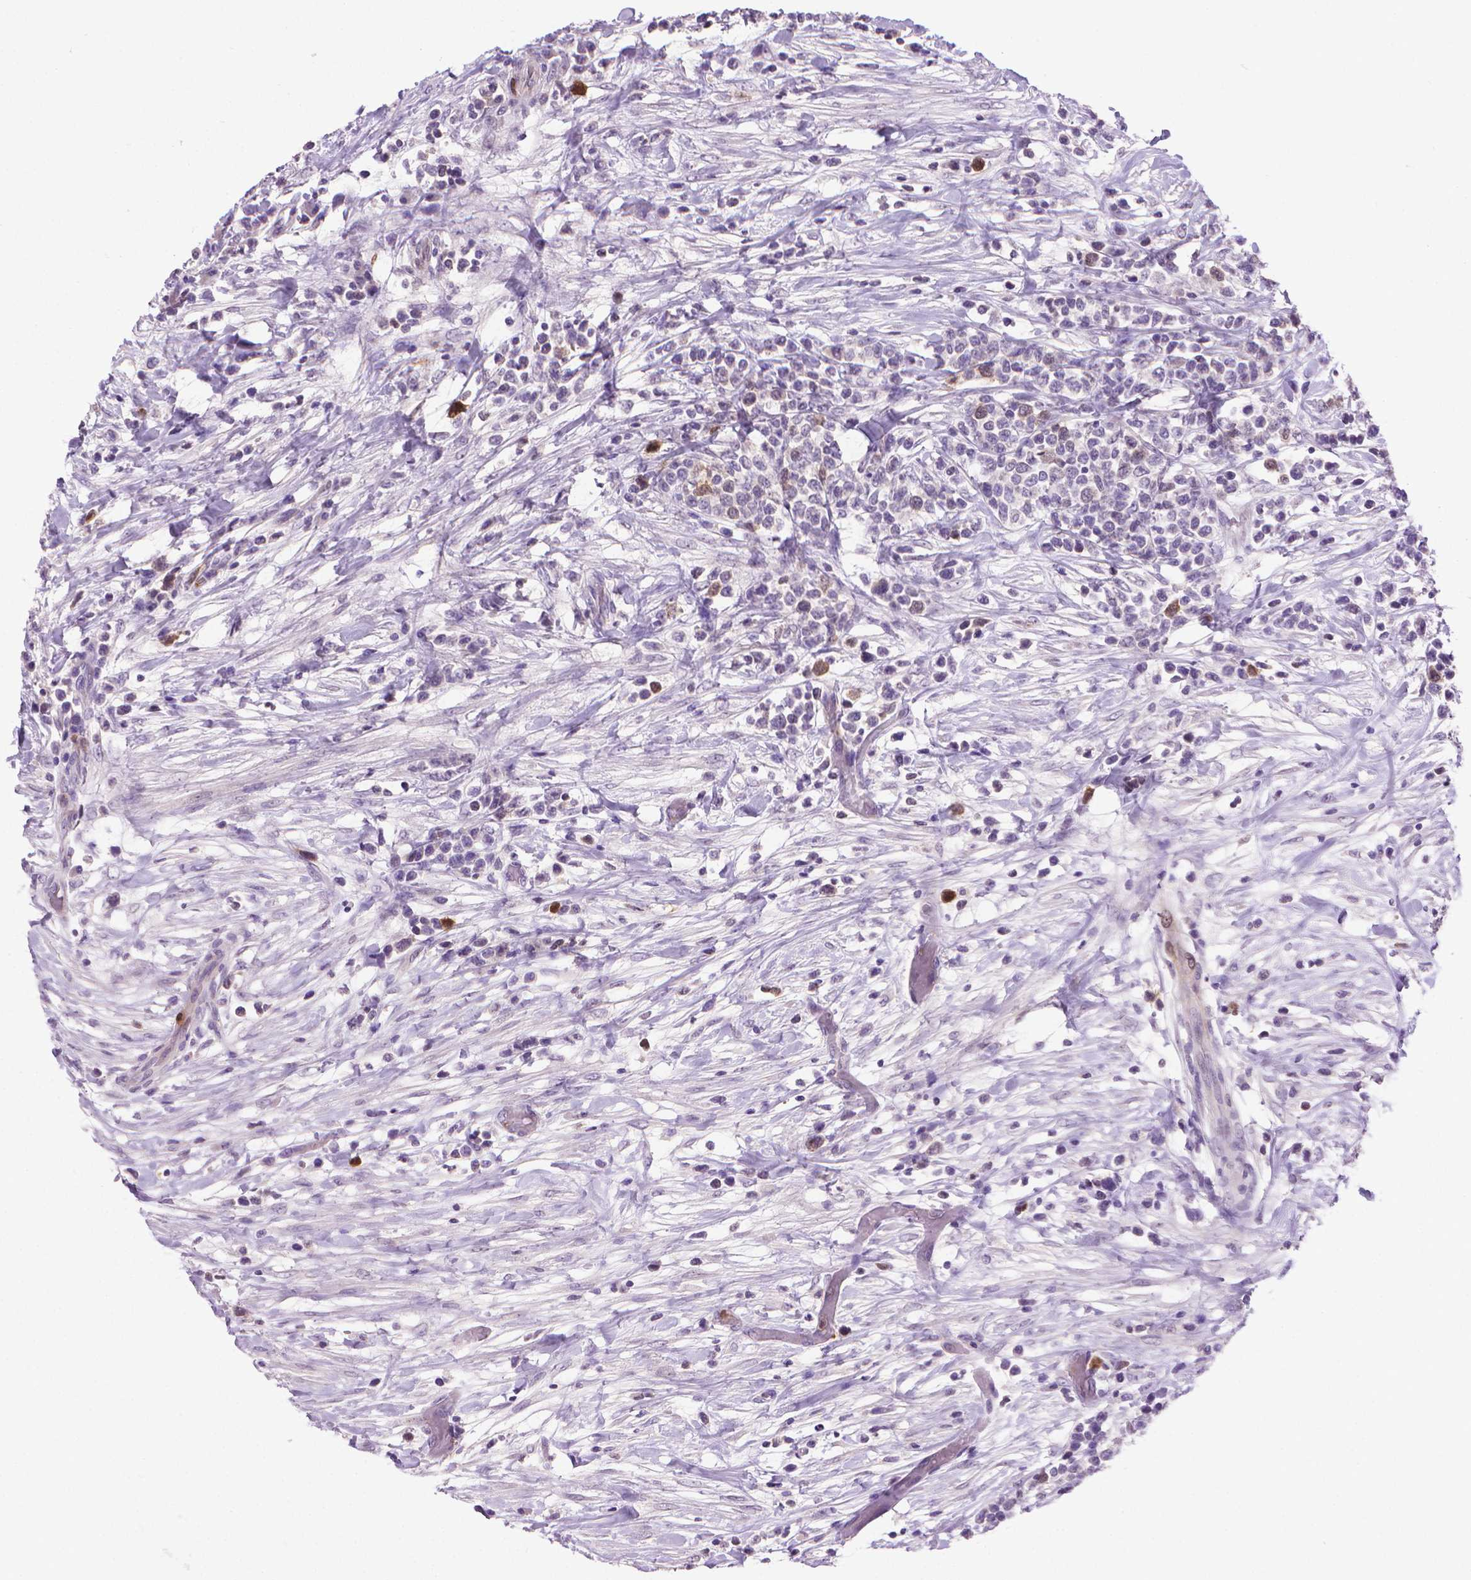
{"staining": {"intensity": "weak", "quantity": "<25%", "location": "nuclear"}, "tissue": "lymphoma", "cell_type": "Tumor cells", "image_type": "cancer", "snomed": [{"axis": "morphology", "description": "Malignant lymphoma, non-Hodgkin's type, High grade"}, {"axis": "topography", "description": "Soft tissue"}], "caption": "IHC photomicrograph of lymphoma stained for a protein (brown), which displays no staining in tumor cells.", "gene": "CDKN2D", "patient": {"sex": "female", "age": 56}}